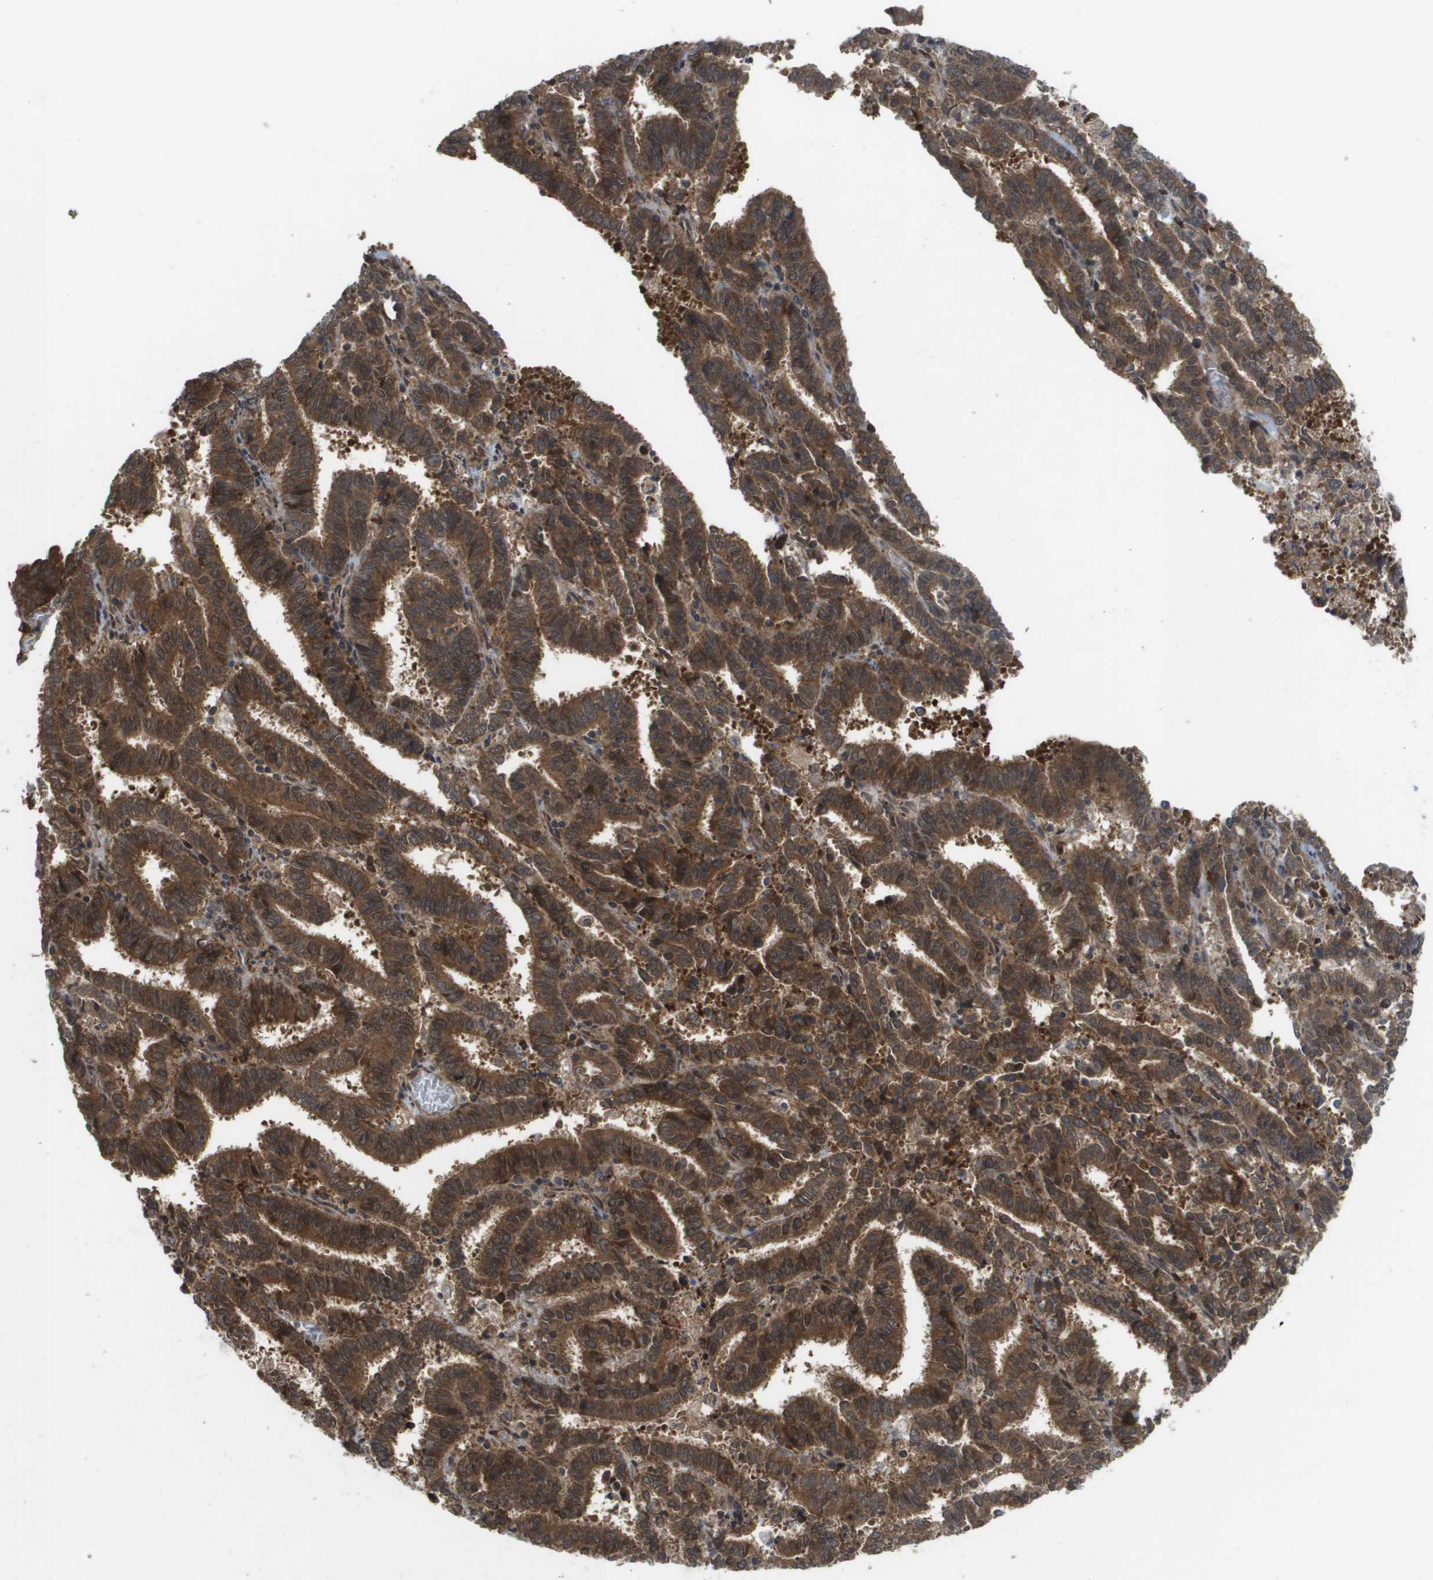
{"staining": {"intensity": "strong", "quantity": ">75%", "location": "cytoplasmic/membranous,nuclear"}, "tissue": "endometrial cancer", "cell_type": "Tumor cells", "image_type": "cancer", "snomed": [{"axis": "morphology", "description": "Adenocarcinoma, NOS"}, {"axis": "topography", "description": "Uterus"}], "caption": "Tumor cells show strong cytoplasmic/membranous and nuclear positivity in about >75% of cells in endometrial cancer (adenocarcinoma).", "gene": "CTPS2", "patient": {"sex": "female", "age": 83}}